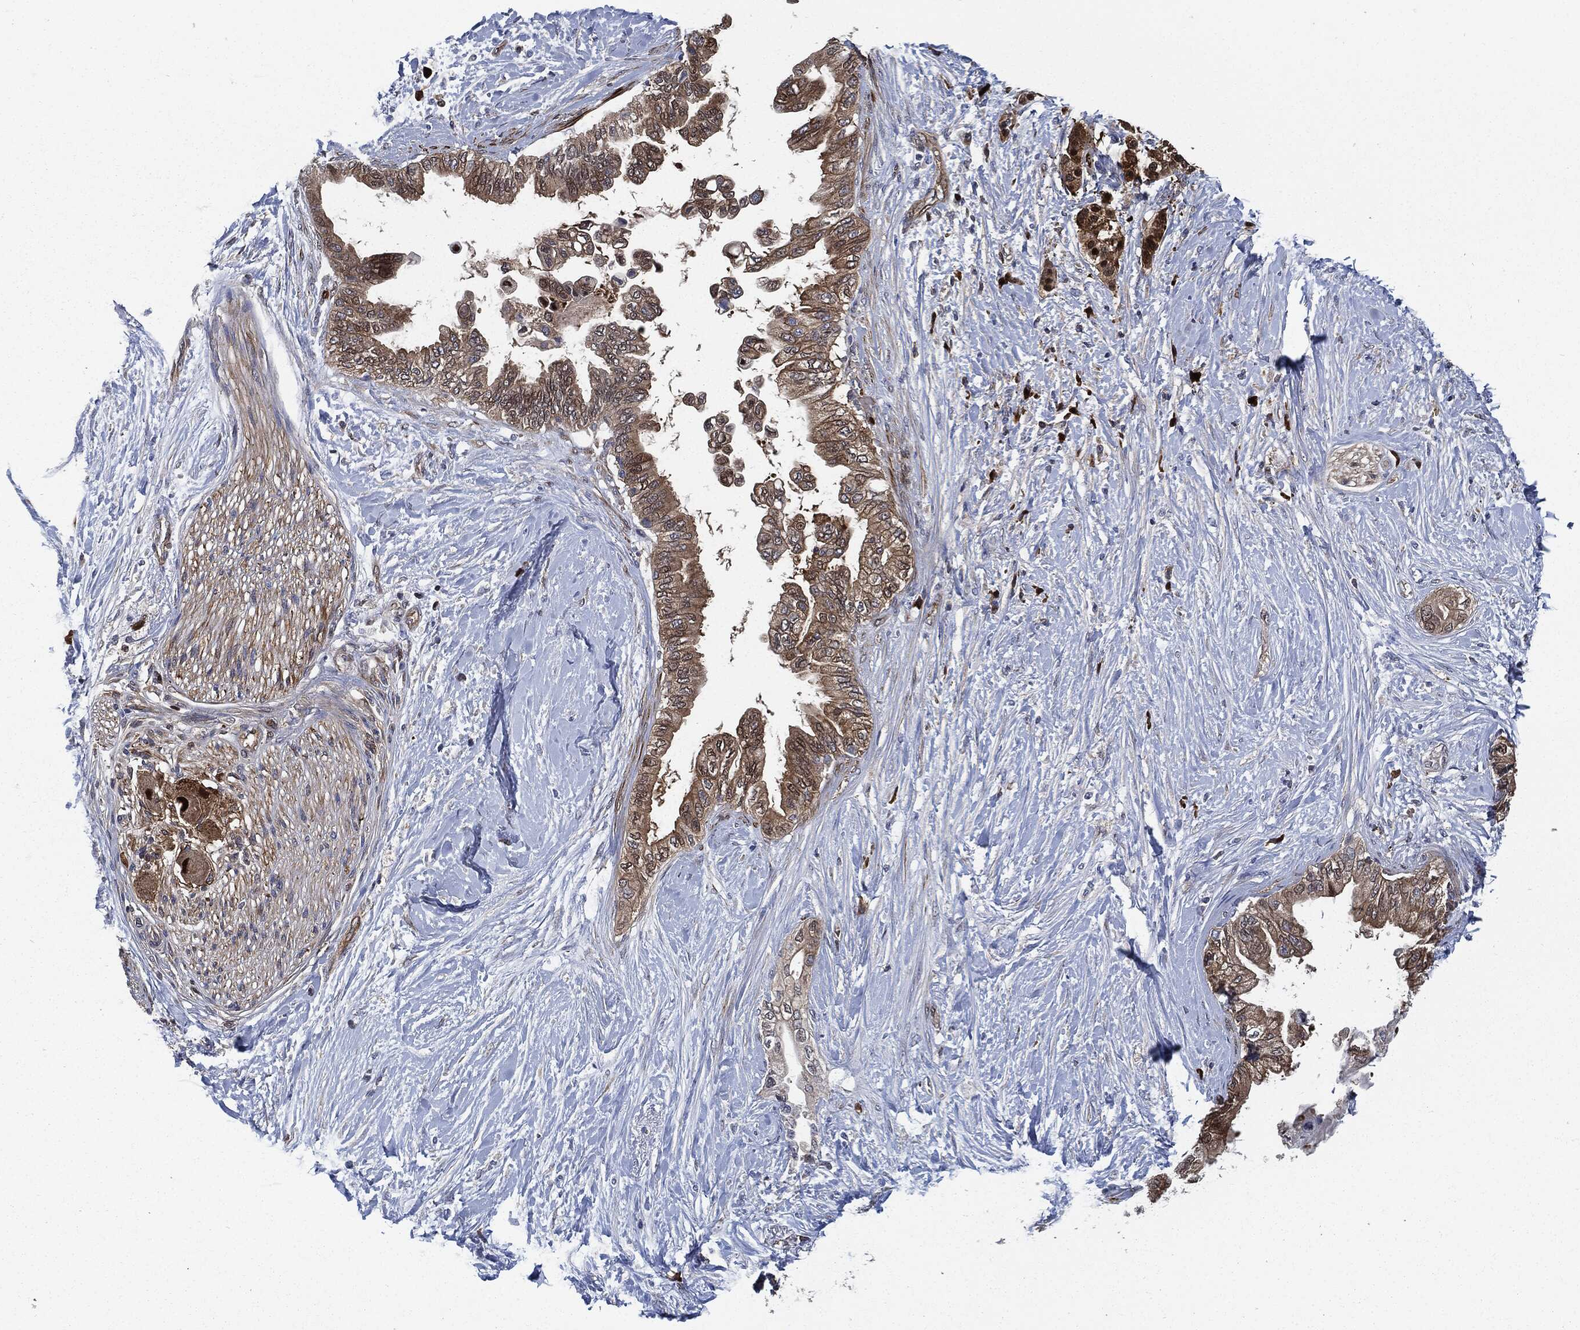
{"staining": {"intensity": "weak", "quantity": ">75%", "location": "cytoplasmic/membranous"}, "tissue": "pancreatic cancer", "cell_type": "Tumor cells", "image_type": "cancer", "snomed": [{"axis": "morphology", "description": "Normal tissue, NOS"}, {"axis": "morphology", "description": "Adenocarcinoma, NOS"}, {"axis": "topography", "description": "Pancreas"}, {"axis": "topography", "description": "Duodenum"}], "caption": "Immunohistochemical staining of human pancreatic cancer (adenocarcinoma) displays low levels of weak cytoplasmic/membranous positivity in approximately >75% of tumor cells. The staining is performed using DAB (3,3'-diaminobenzidine) brown chromogen to label protein expression. The nuclei are counter-stained blue using hematoxylin.", "gene": "PRDX2", "patient": {"sex": "female", "age": 60}}